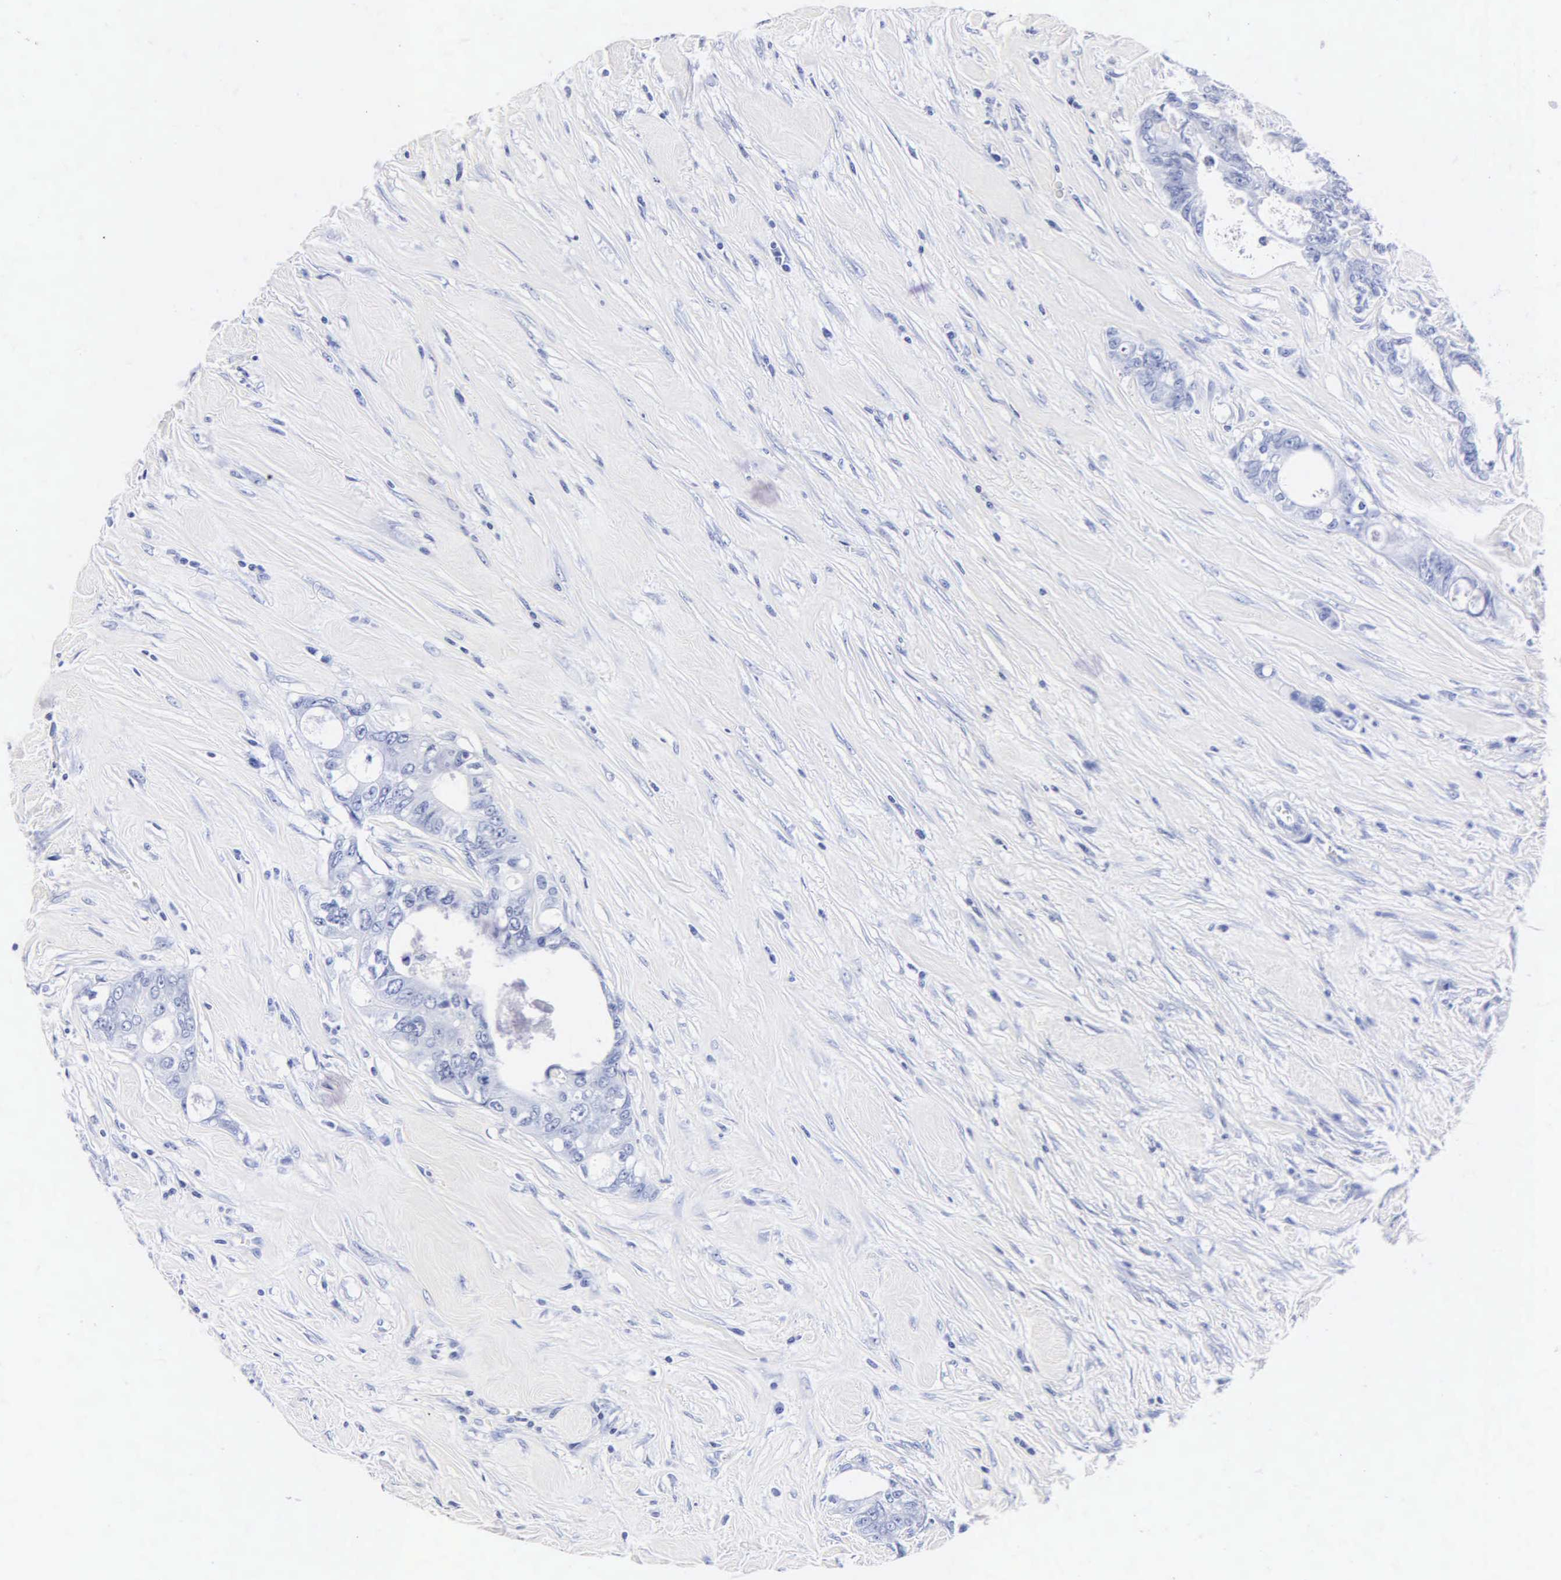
{"staining": {"intensity": "negative", "quantity": "none", "location": "none"}, "tissue": "colorectal cancer", "cell_type": "Tumor cells", "image_type": "cancer", "snomed": [{"axis": "morphology", "description": "Adenocarcinoma, NOS"}, {"axis": "topography", "description": "Rectum"}], "caption": "Immunohistochemistry (IHC) image of neoplastic tissue: adenocarcinoma (colorectal) stained with DAB (3,3'-diaminobenzidine) shows no significant protein staining in tumor cells.", "gene": "MB", "patient": {"sex": "female", "age": 57}}